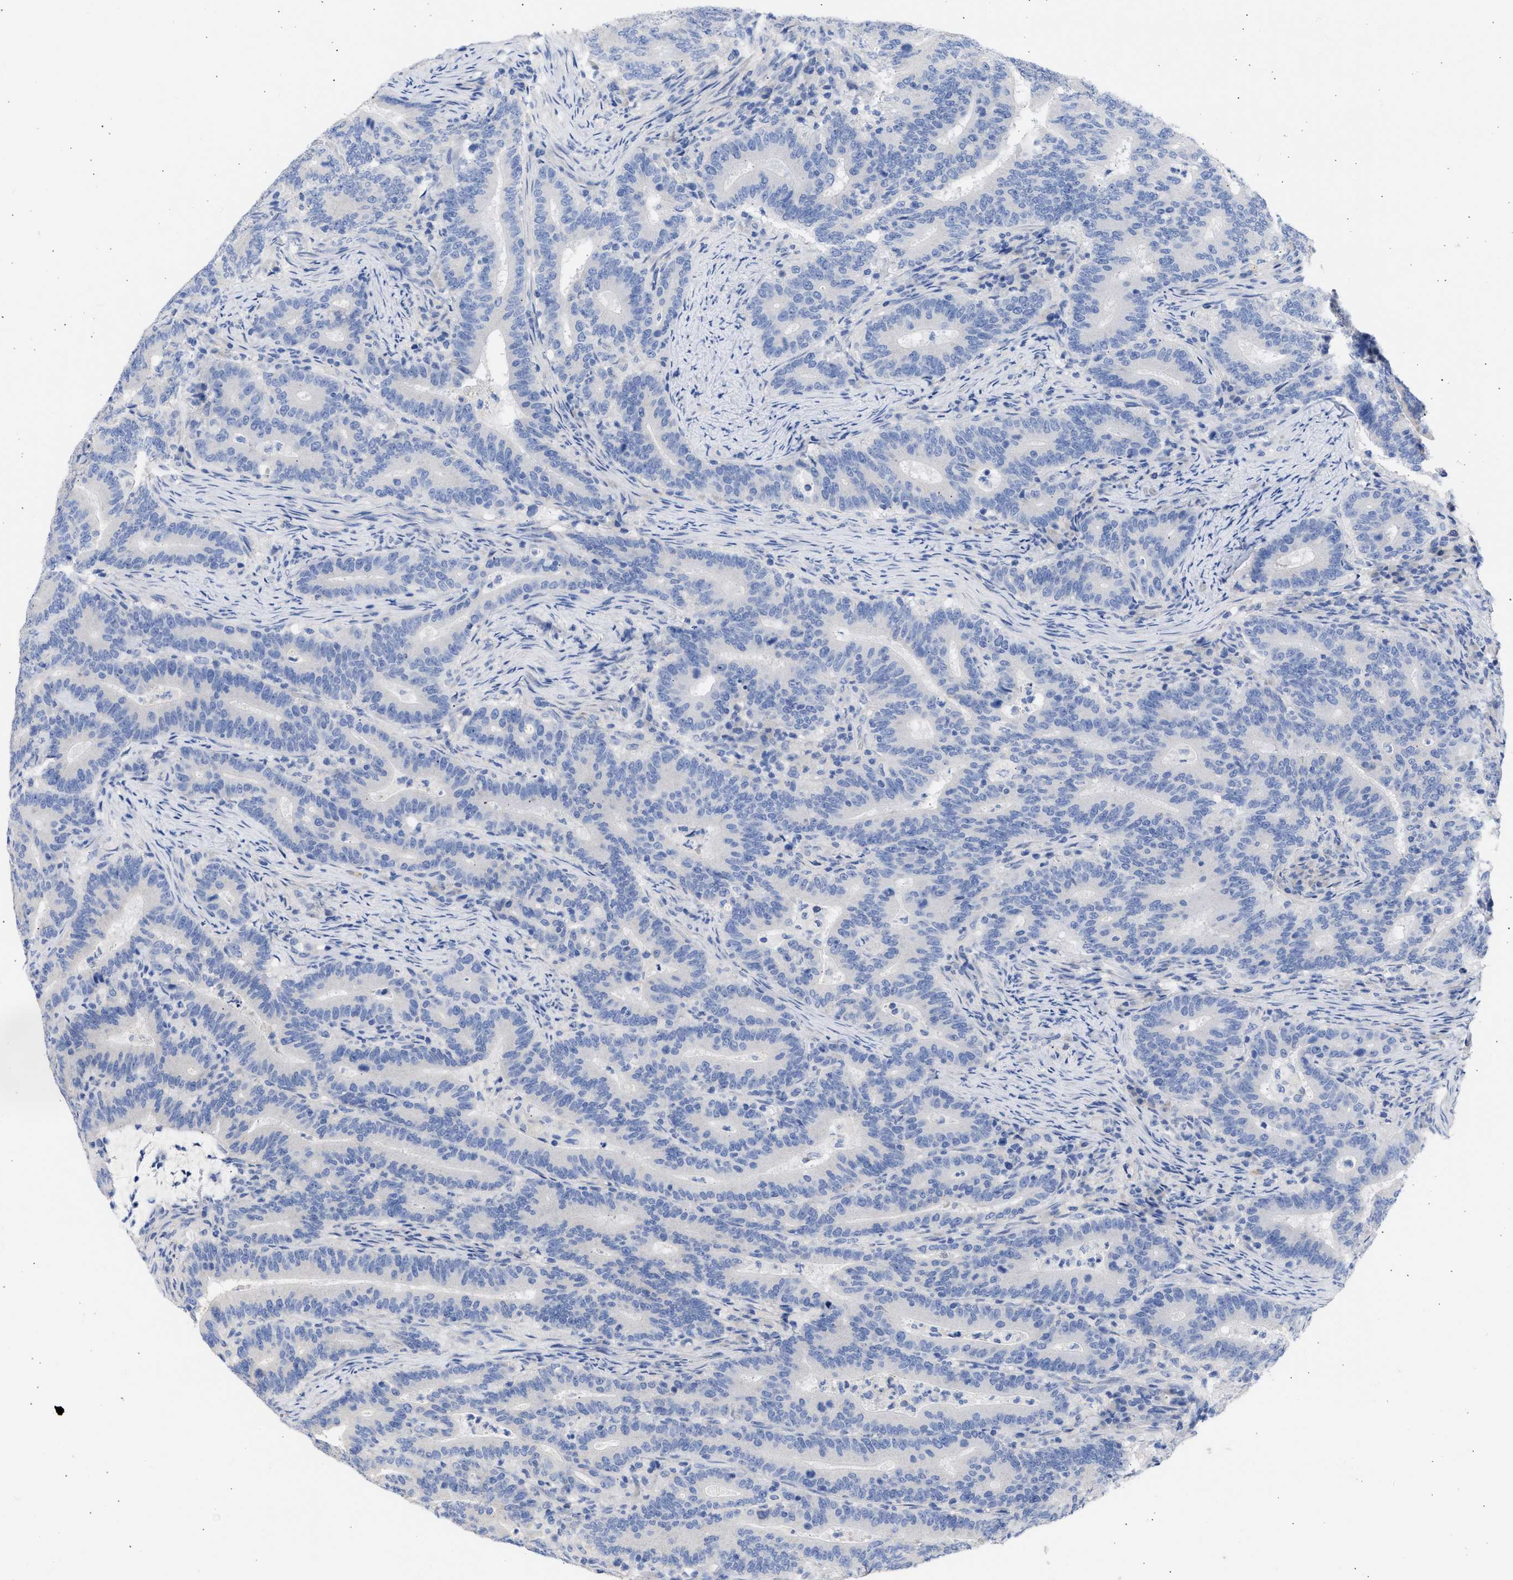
{"staining": {"intensity": "negative", "quantity": "none", "location": "none"}, "tissue": "colorectal cancer", "cell_type": "Tumor cells", "image_type": "cancer", "snomed": [{"axis": "morphology", "description": "Adenocarcinoma, NOS"}, {"axis": "topography", "description": "Colon"}], "caption": "Colorectal cancer (adenocarcinoma) was stained to show a protein in brown. There is no significant staining in tumor cells.", "gene": "RSPH1", "patient": {"sex": "female", "age": 66}}